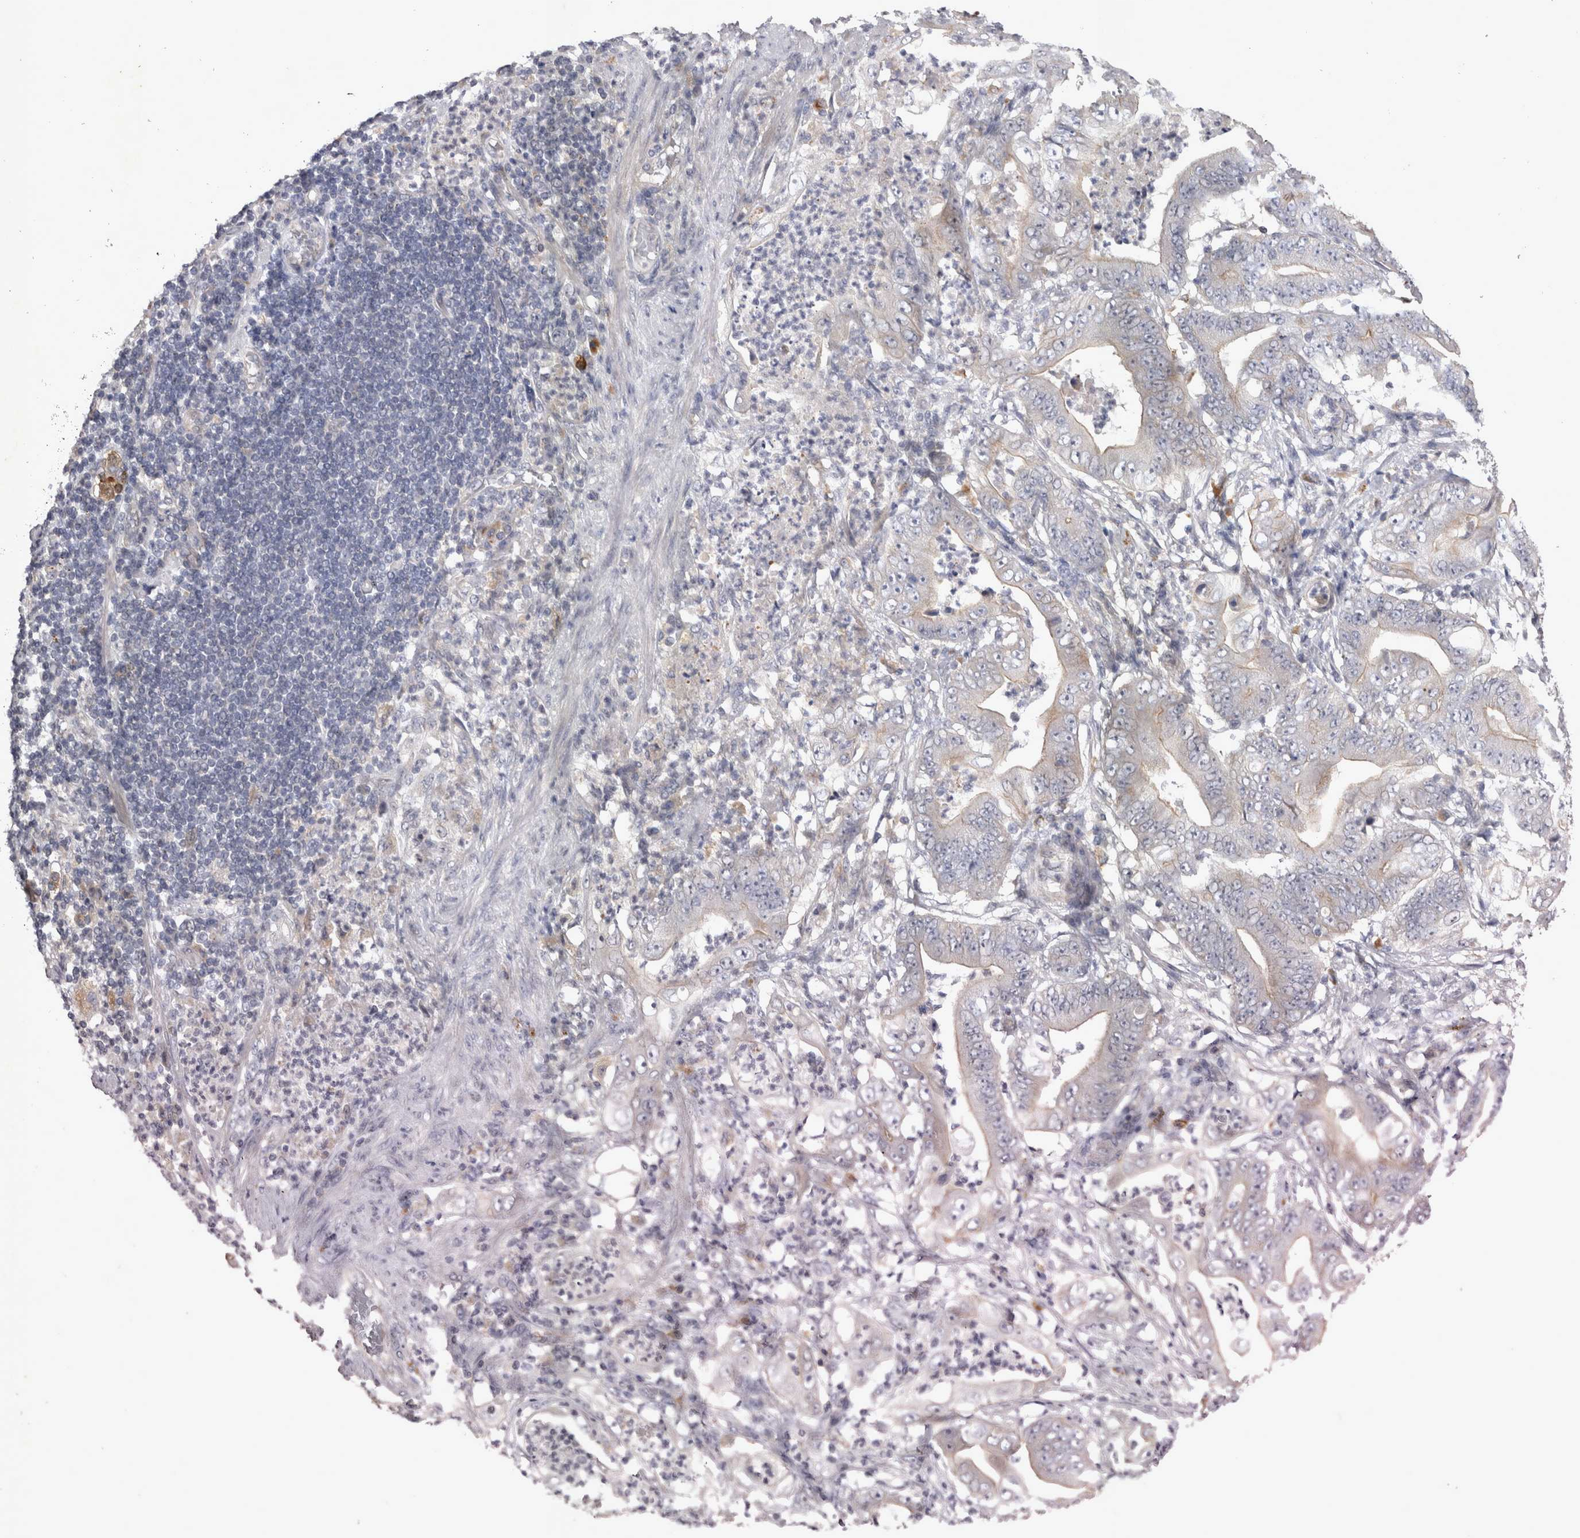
{"staining": {"intensity": "weak", "quantity": "25%-75%", "location": "cytoplasmic/membranous"}, "tissue": "stomach cancer", "cell_type": "Tumor cells", "image_type": "cancer", "snomed": [{"axis": "morphology", "description": "Adenocarcinoma, NOS"}, {"axis": "topography", "description": "Stomach"}], "caption": "Immunohistochemical staining of adenocarcinoma (stomach) shows low levels of weak cytoplasmic/membranous protein staining in about 25%-75% of tumor cells. (brown staining indicates protein expression, while blue staining denotes nuclei).", "gene": "CTBS", "patient": {"sex": "female", "age": 73}}